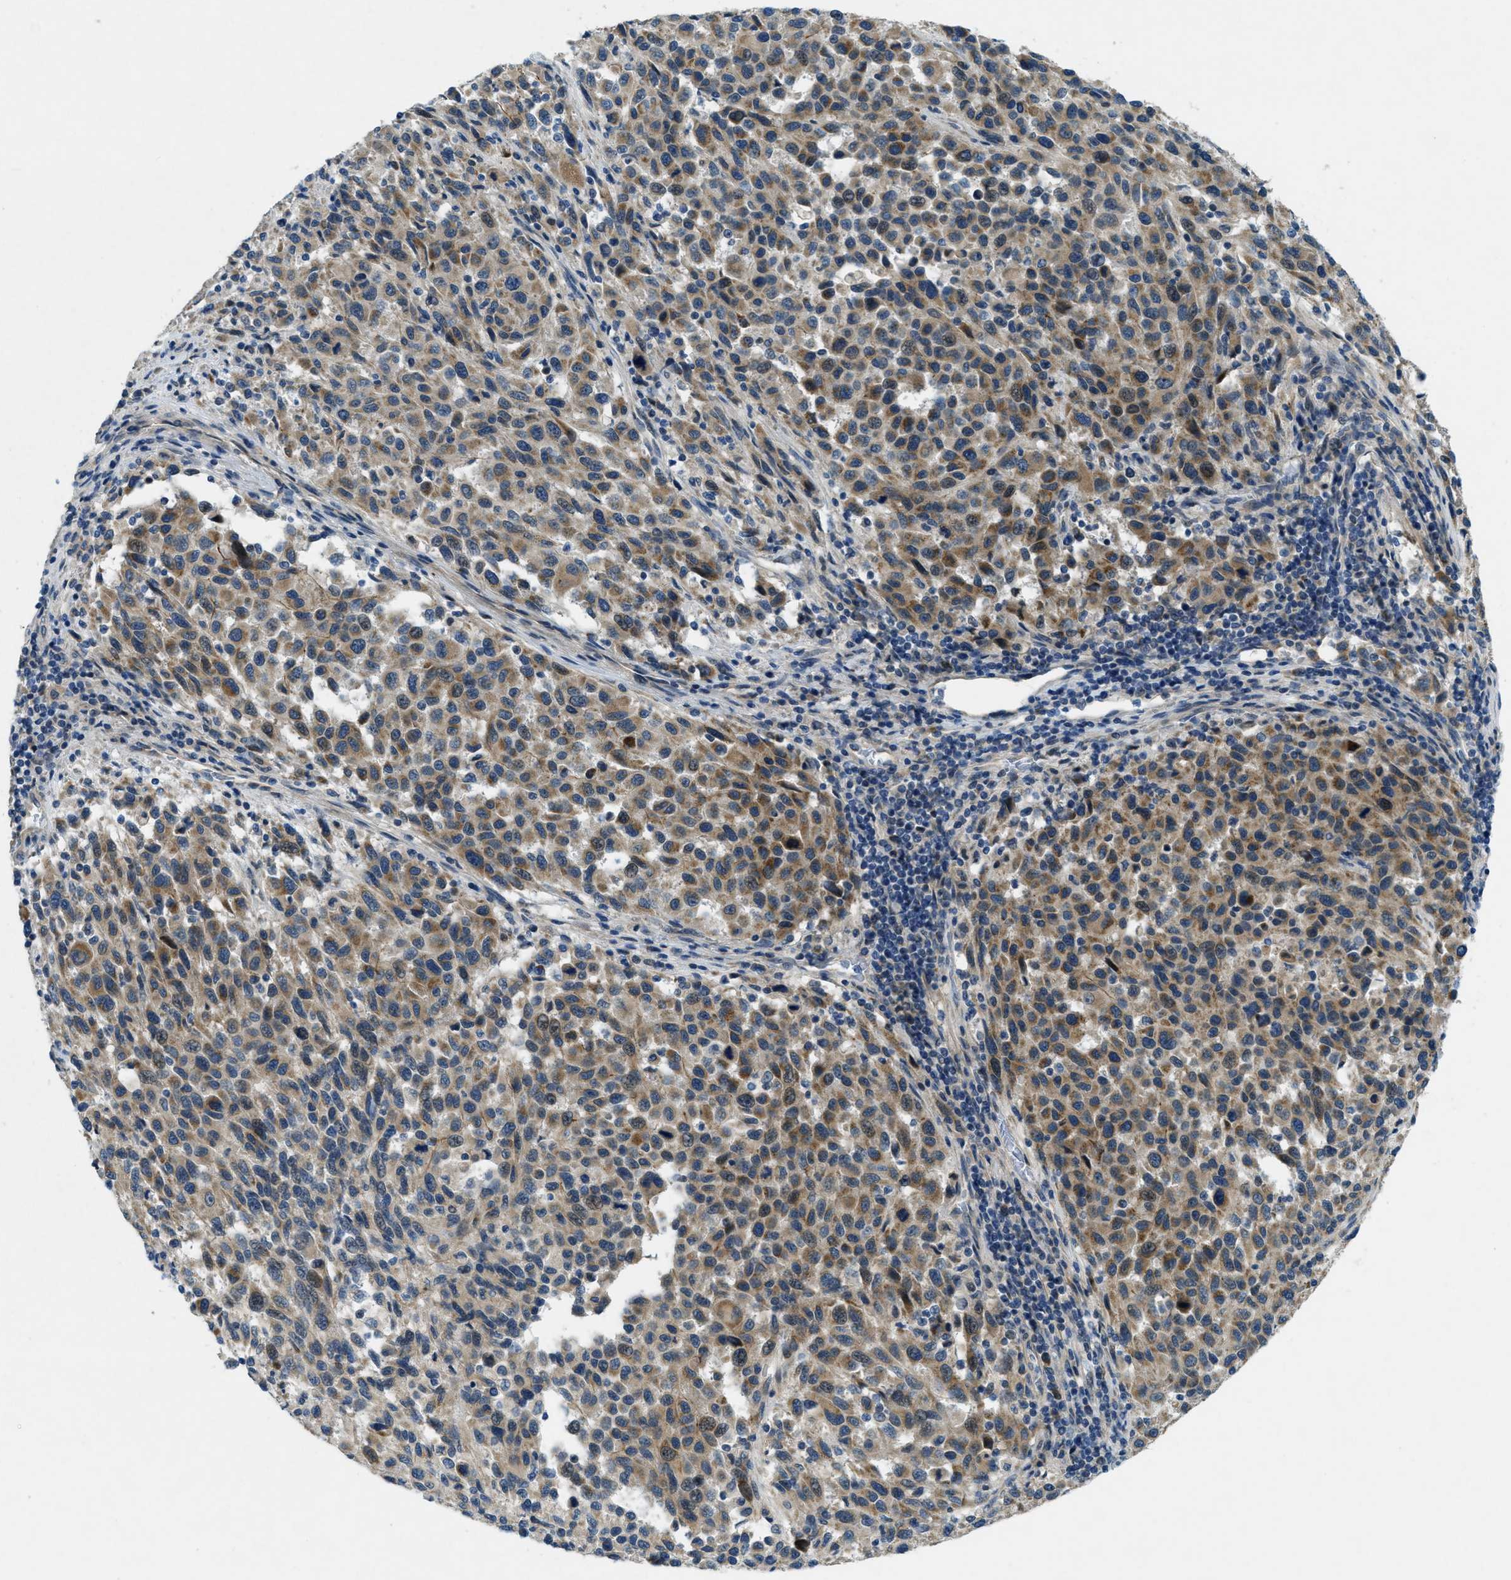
{"staining": {"intensity": "moderate", "quantity": "25%-75%", "location": "cytoplasmic/membranous"}, "tissue": "melanoma", "cell_type": "Tumor cells", "image_type": "cancer", "snomed": [{"axis": "morphology", "description": "Malignant melanoma, Metastatic site"}, {"axis": "topography", "description": "Lymph node"}], "caption": "Melanoma stained with a protein marker displays moderate staining in tumor cells.", "gene": "SNX14", "patient": {"sex": "male", "age": 61}}